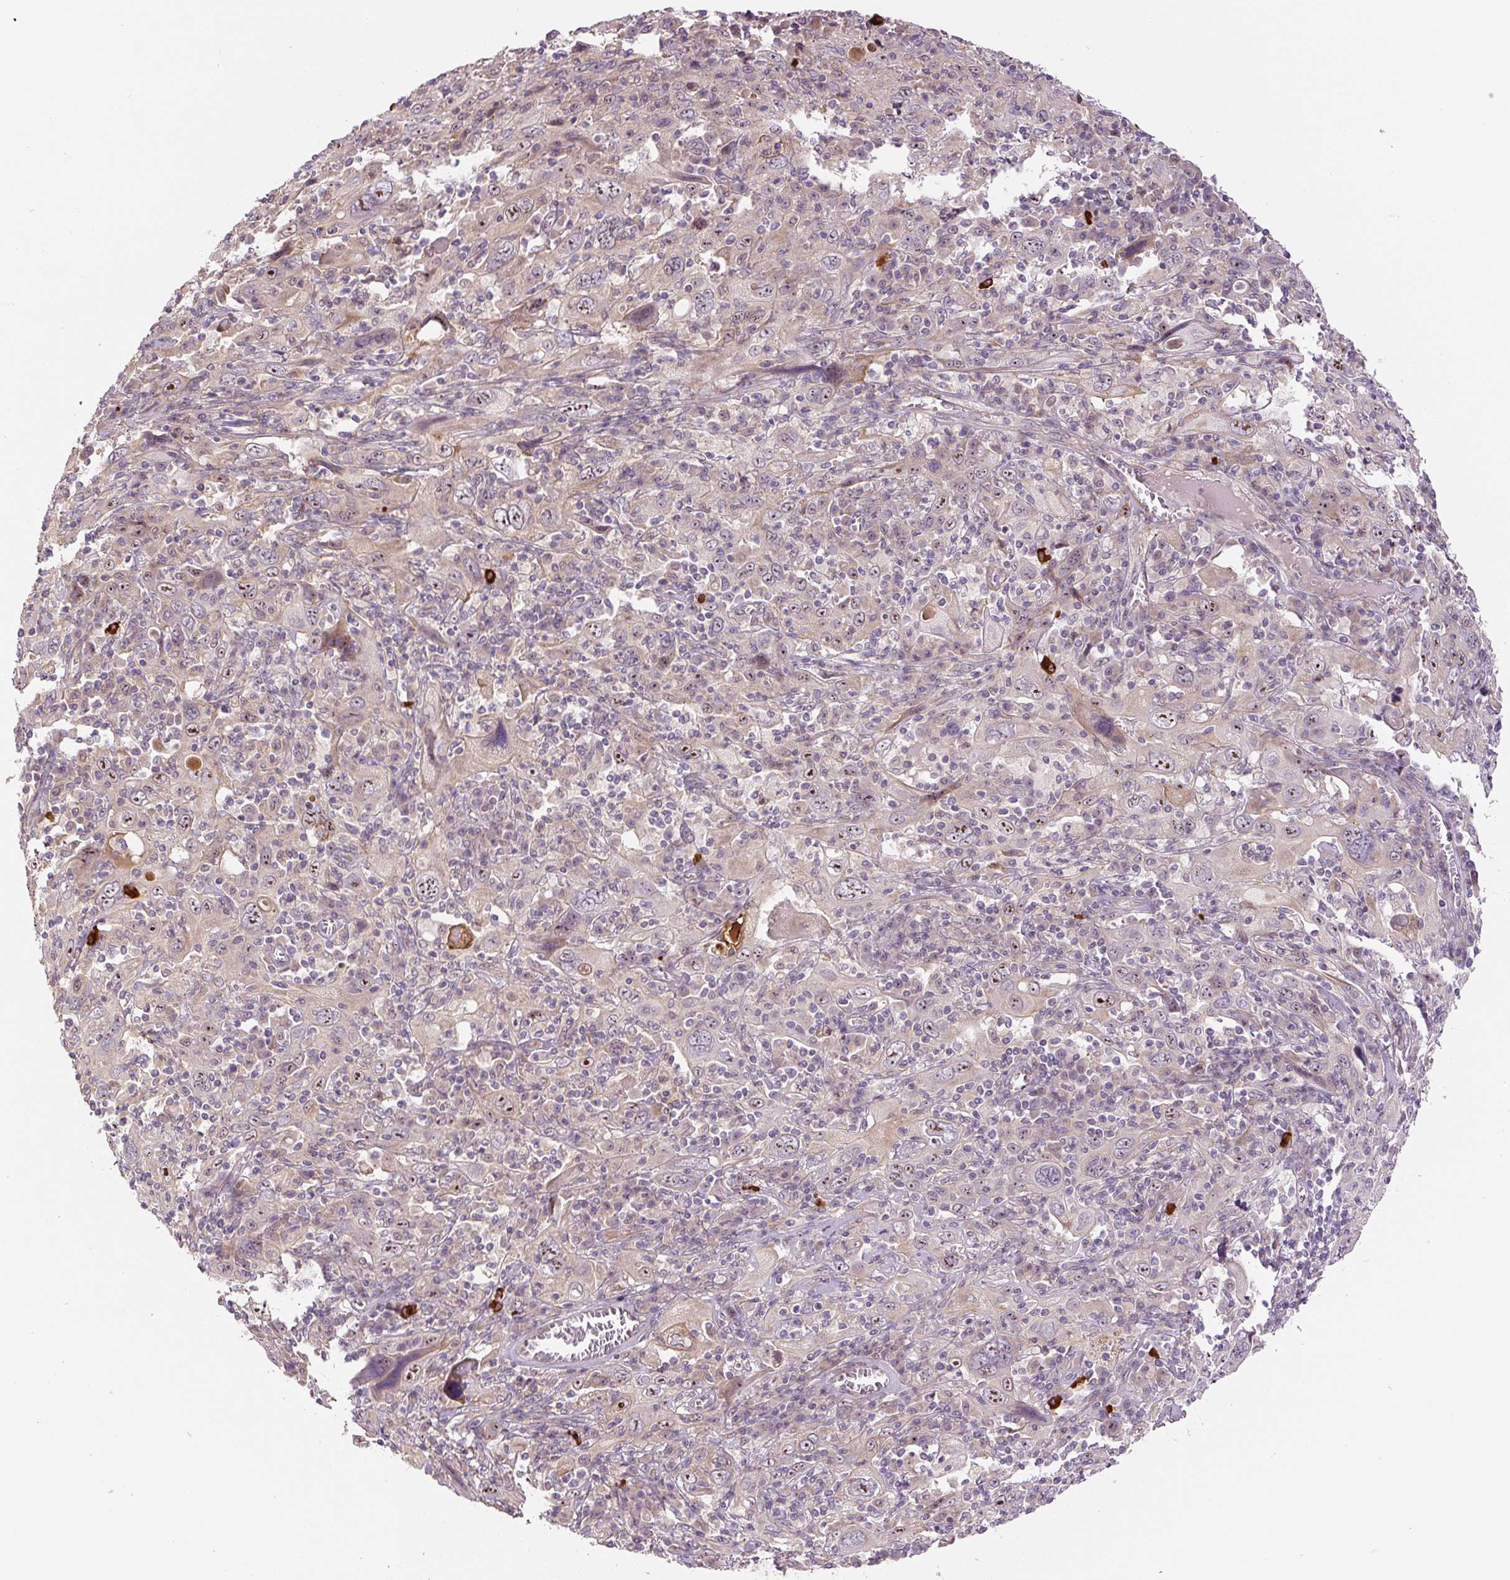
{"staining": {"intensity": "moderate", "quantity": "<25%", "location": "nuclear"}, "tissue": "cervical cancer", "cell_type": "Tumor cells", "image_type": "cancer", "snomed": [{"axis": "morphology", "description": "Squamous cell carcinoma, NOS"}, {"axis": "topography", "description": "Cervix"}], "caption": "Immunohistochemical staining of cervical squamous cell carcinoma shows moderate nuclear protein staining in approximately <25% of tumor cells.", "gene": "TMEM151B", "patient": {"sex": "female", "age": 46}}